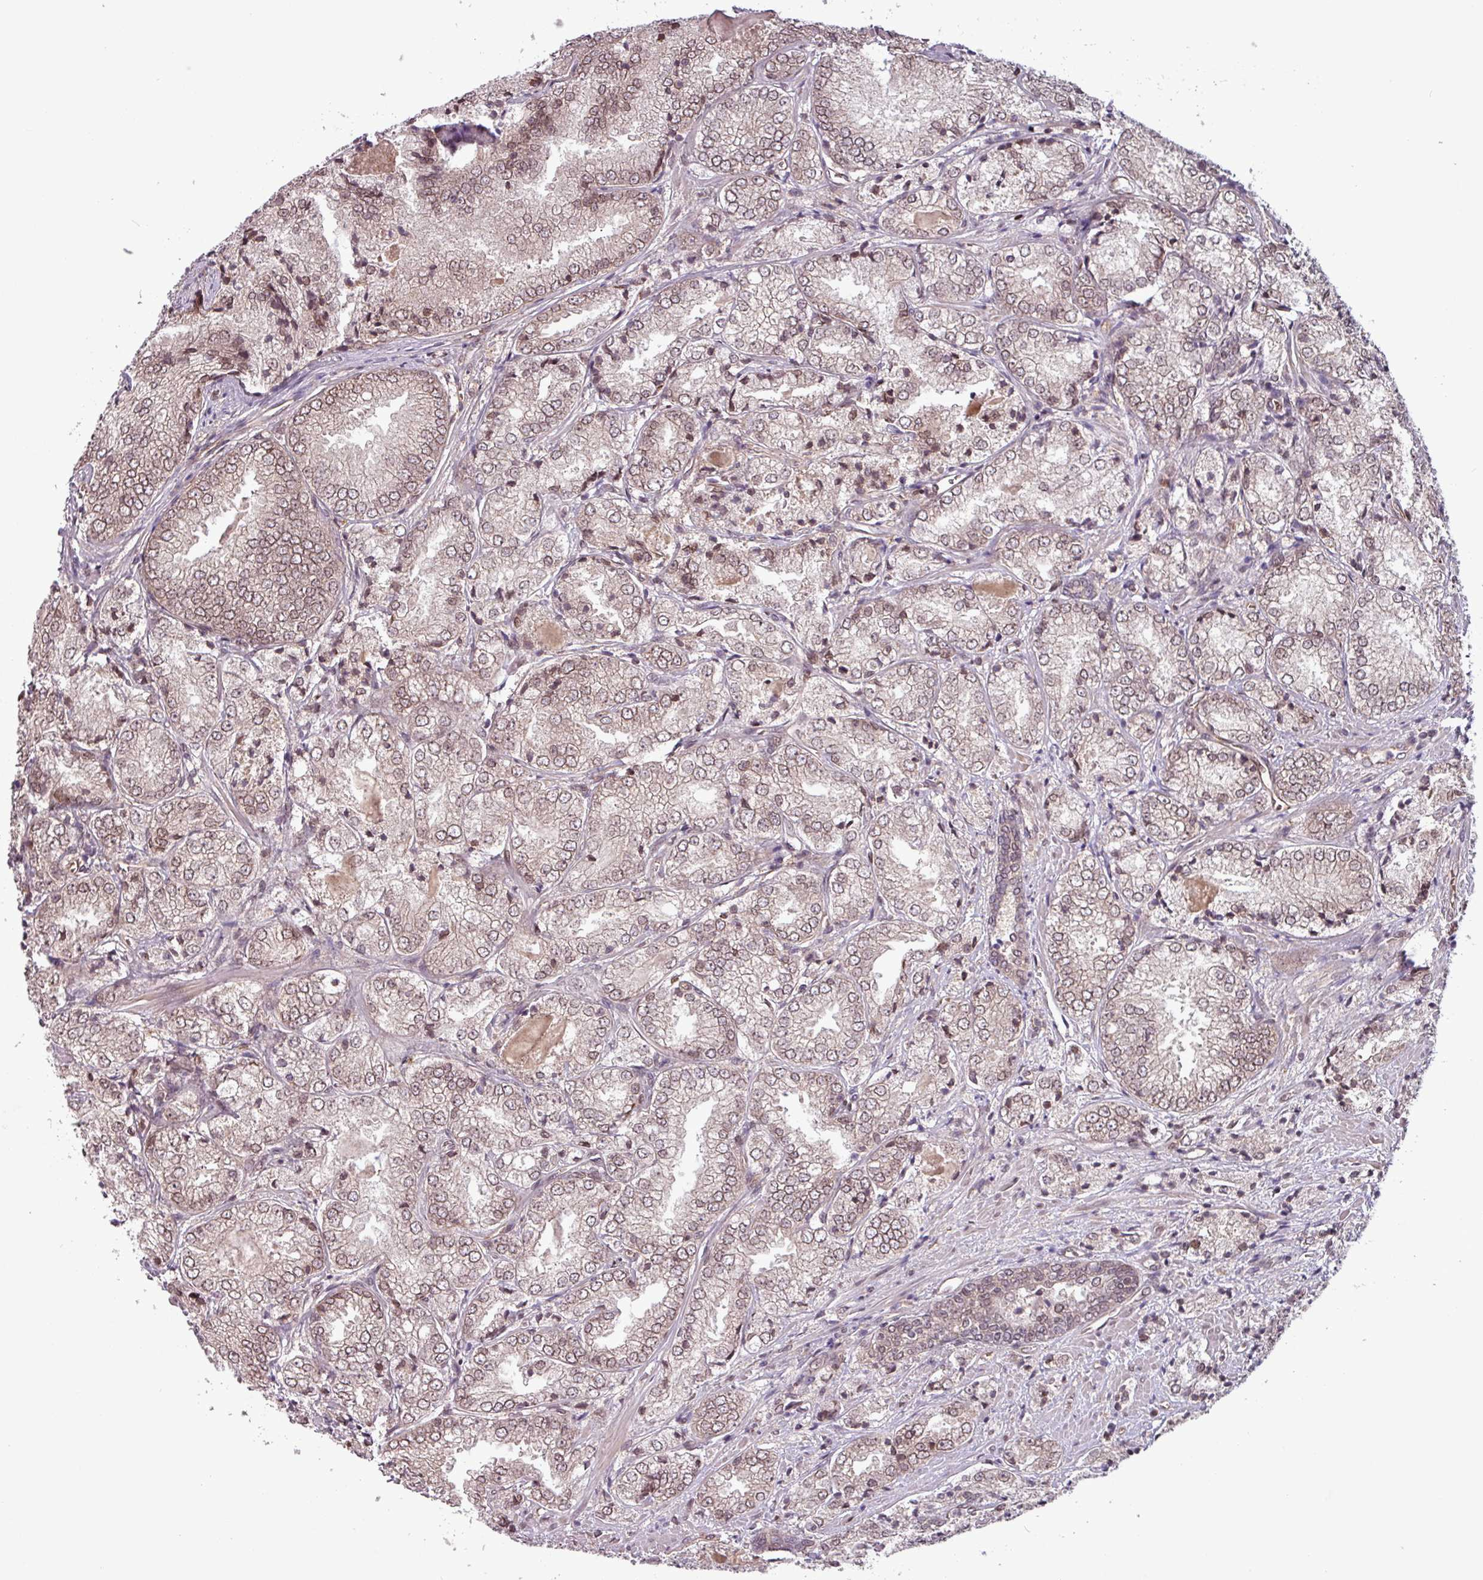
{"staining": {"intensity": "weak", "quantity": "25%-75%", "location": "cytoplasmic/membranous,nuclear"}, "tissue": "prostate cancer", "cell_type": "Tumor cells", "image_type": "cancer", "snomed": [{"axis": "morphology", "description": "Adenocarcinoma, High grade"}, {"axis": "topography", "description": "Prostate"}], "caption": "This micrograph reveals IHC staining of human adenocarcinoma (high-grade) (prostate), with low weak cytoplasmic/membranous and nuclear staining in approximately 25%-75% of tumor cells.", "gene": "RBM4B", "patient": {"sex": "male", "age": 63}}